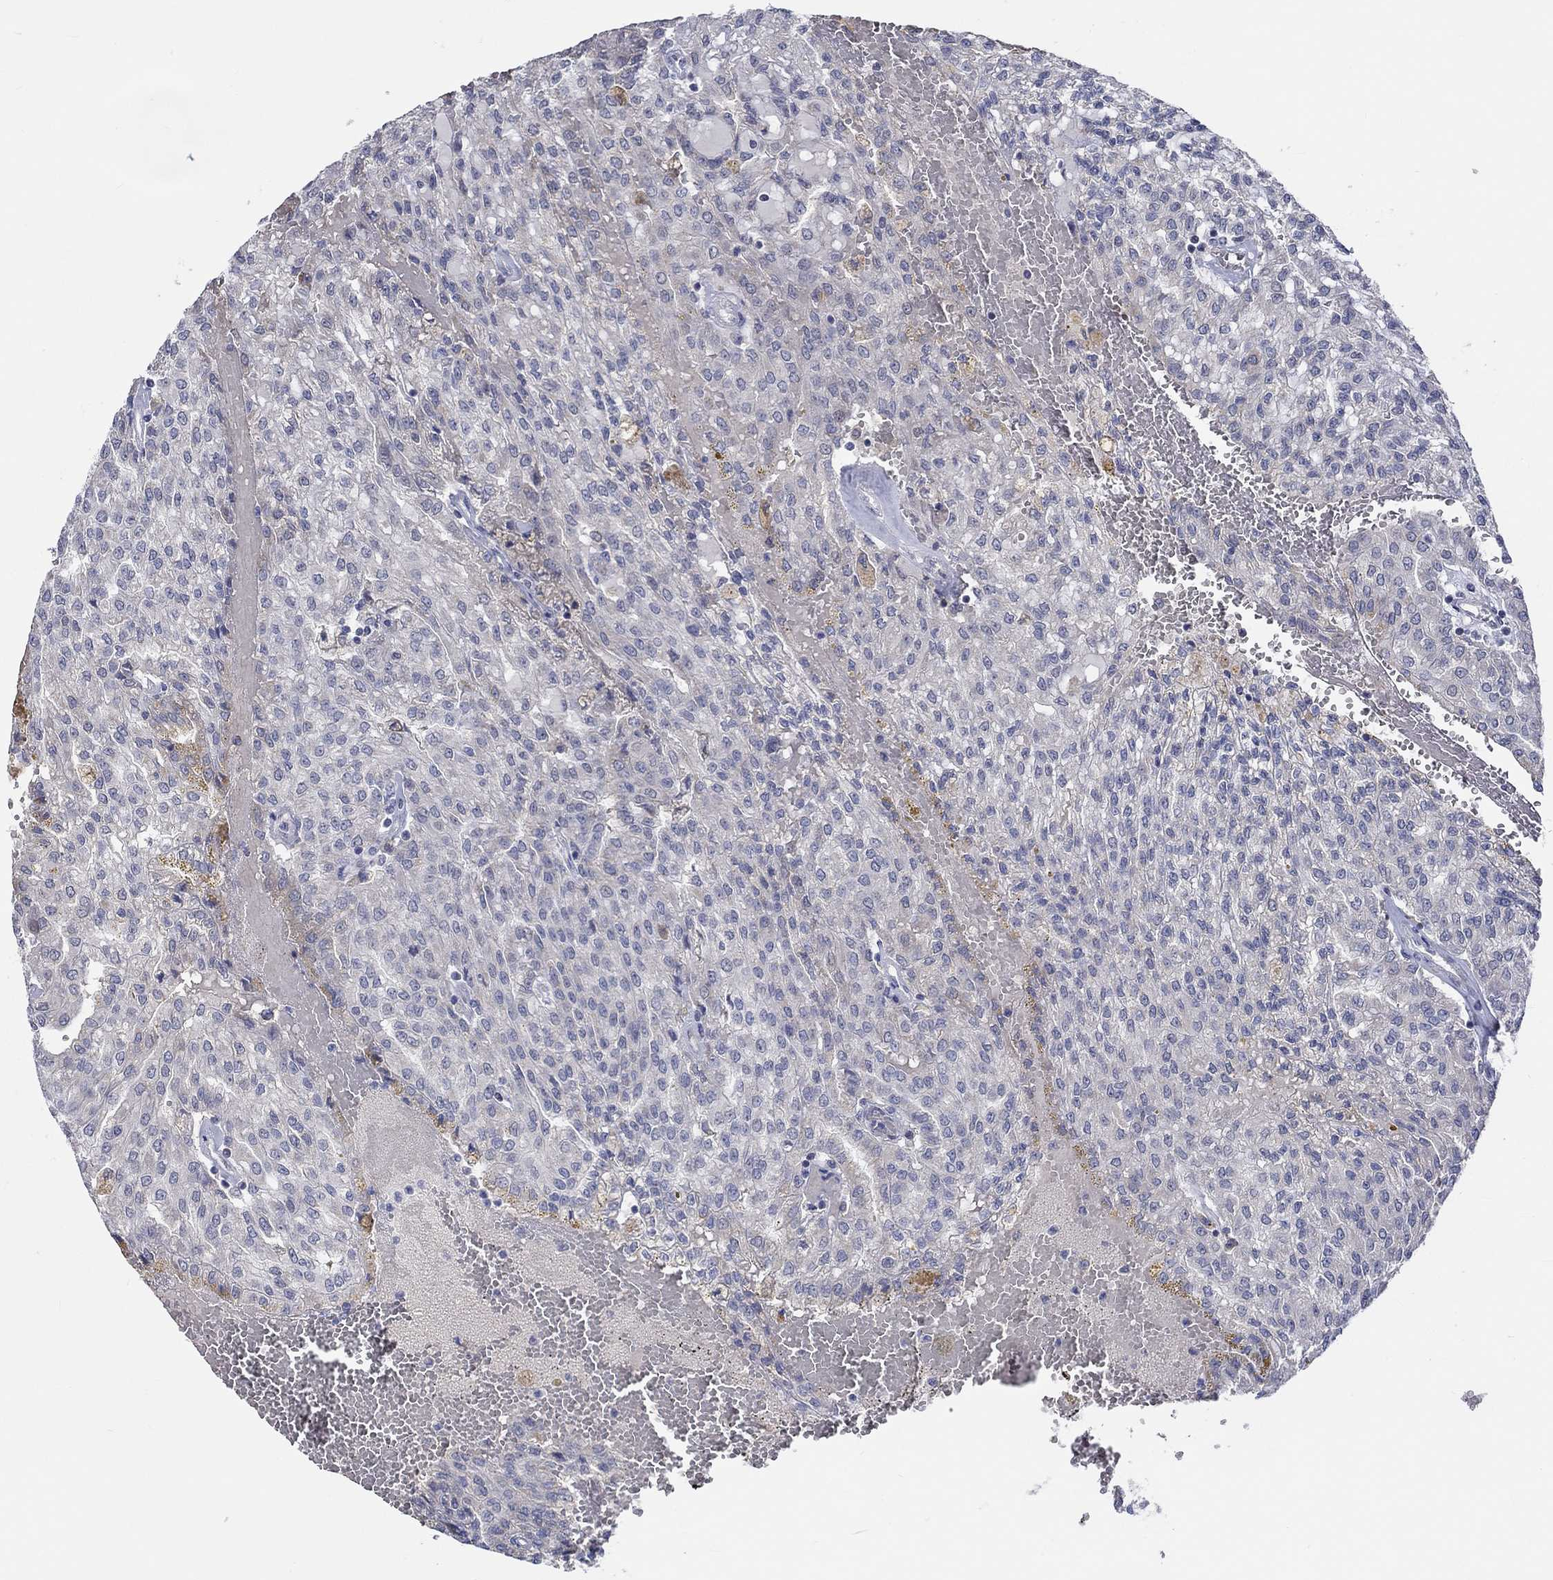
{"staining": {"intensity": "weak", "quantity": "<25%", "location": "cytoplasmic/membranous"}, "tissue": "renal cancer", "cell_type": "Tumor cells", "image_type": "cancer", "snomed": [{"axis": "morphology", "description": "Adenocarcinoma, NOS"}, {"axis": "topography", "description": "Kidney"}], "caption": "Tumor cells show no significant staining in renal adenocarcinoma.", "gene": "WASF1", "patient": {"sex": "male", "age": 63}}